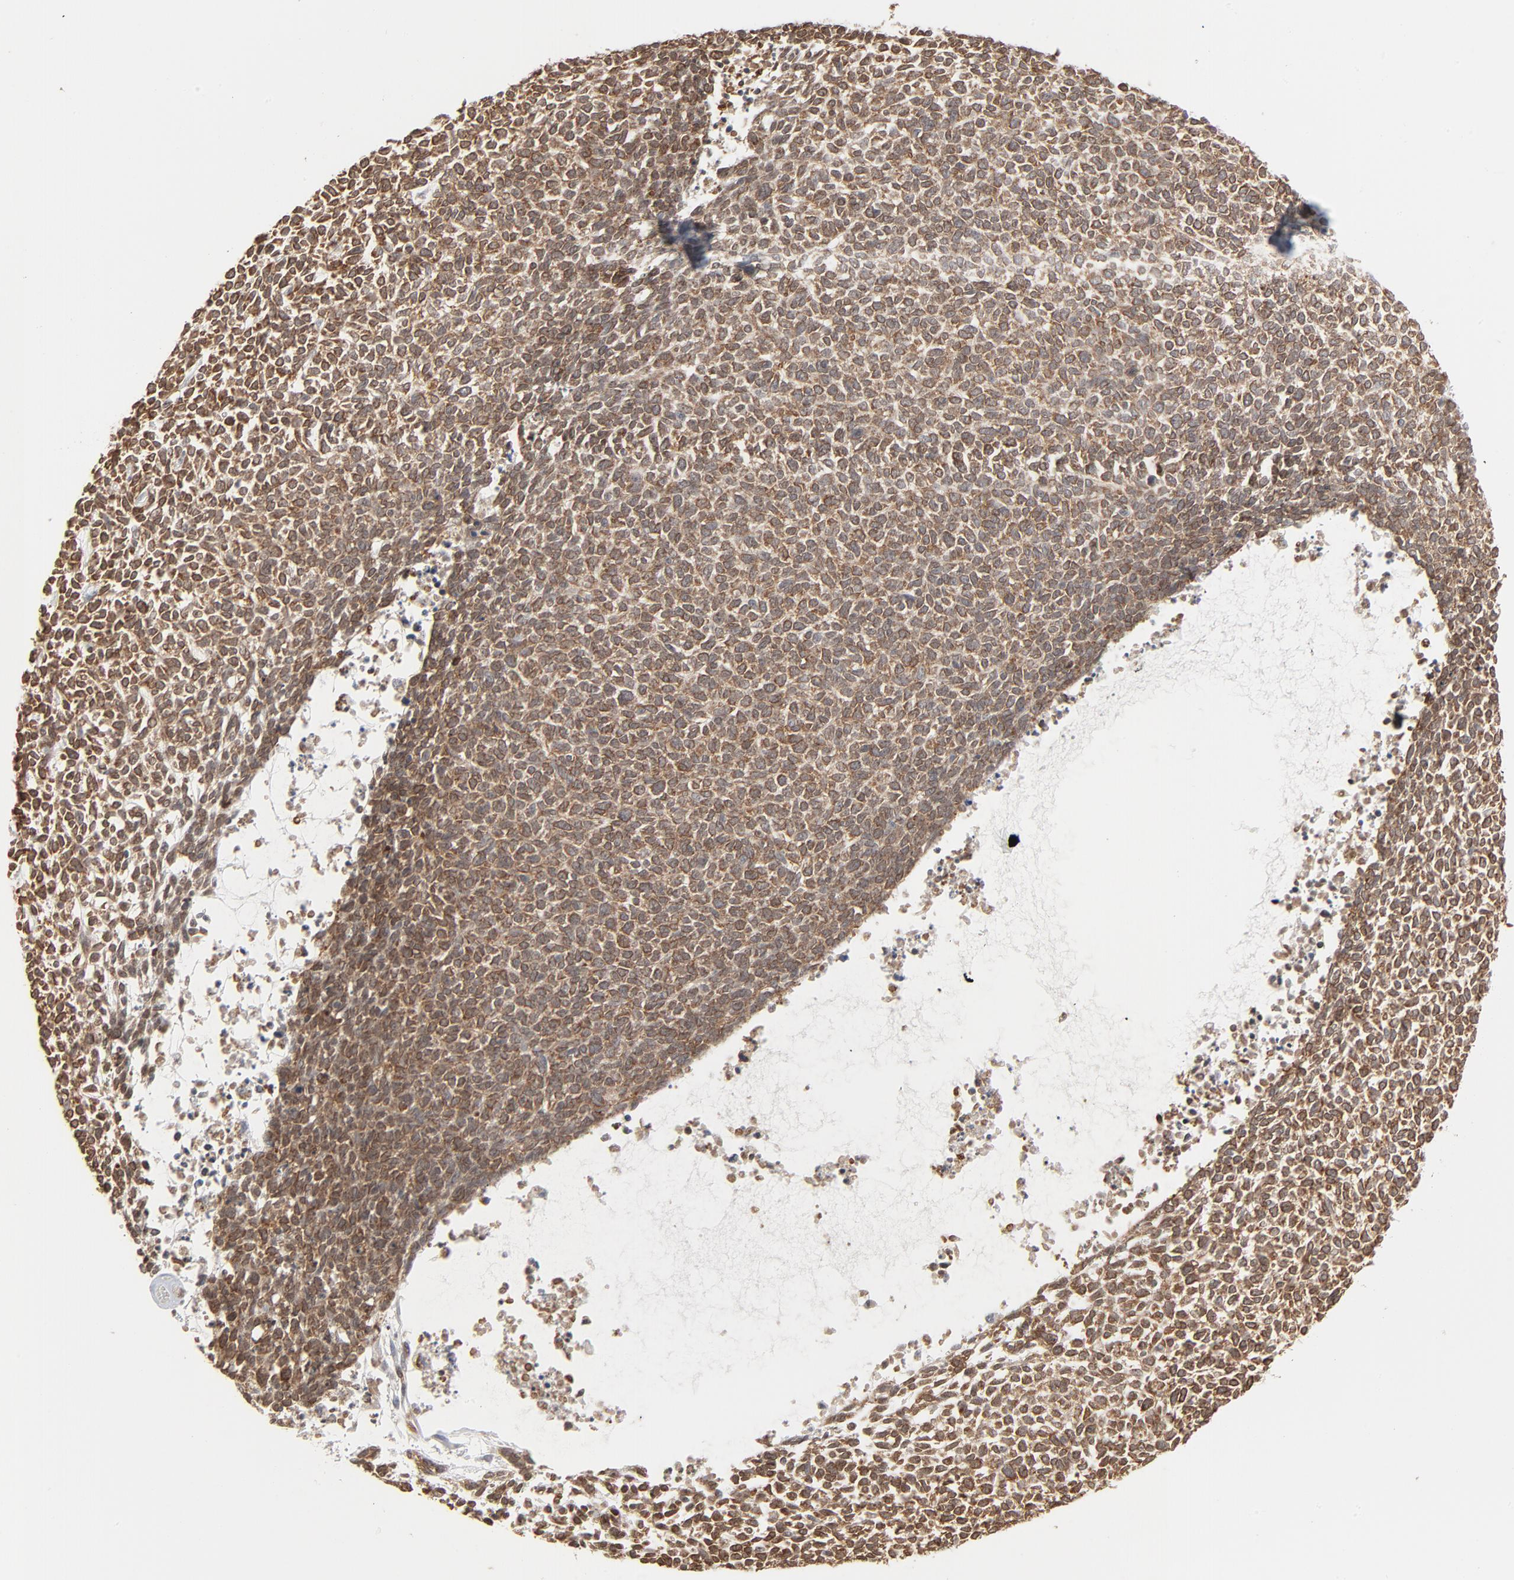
{"staining": {"intensity": "moderate", "quantity": ">75%", "location": "cytoplasmic/membranous"}, "tissue": "skin cancer", "cell_type": "Tumor cells", "image_type": "cancer", "snomed": [{"axis": "morphology", "description": "Basal cell carcinoma"}, {"axis": "topography", "description": "Skin"}], "caption": "Immunohistochemical staining of skin cancer demonstrates medium levels of moderate cytoplasmic/membranous protein staining in about >75% of tumor cells. The staining was performed using DAB to visualize the protein expression in brown, while the nuclei were stained in blue with hematoxylin (Magnification: 20x).", "gene": "ITPR3", "patient": {"sex": "female", "age": 84}}